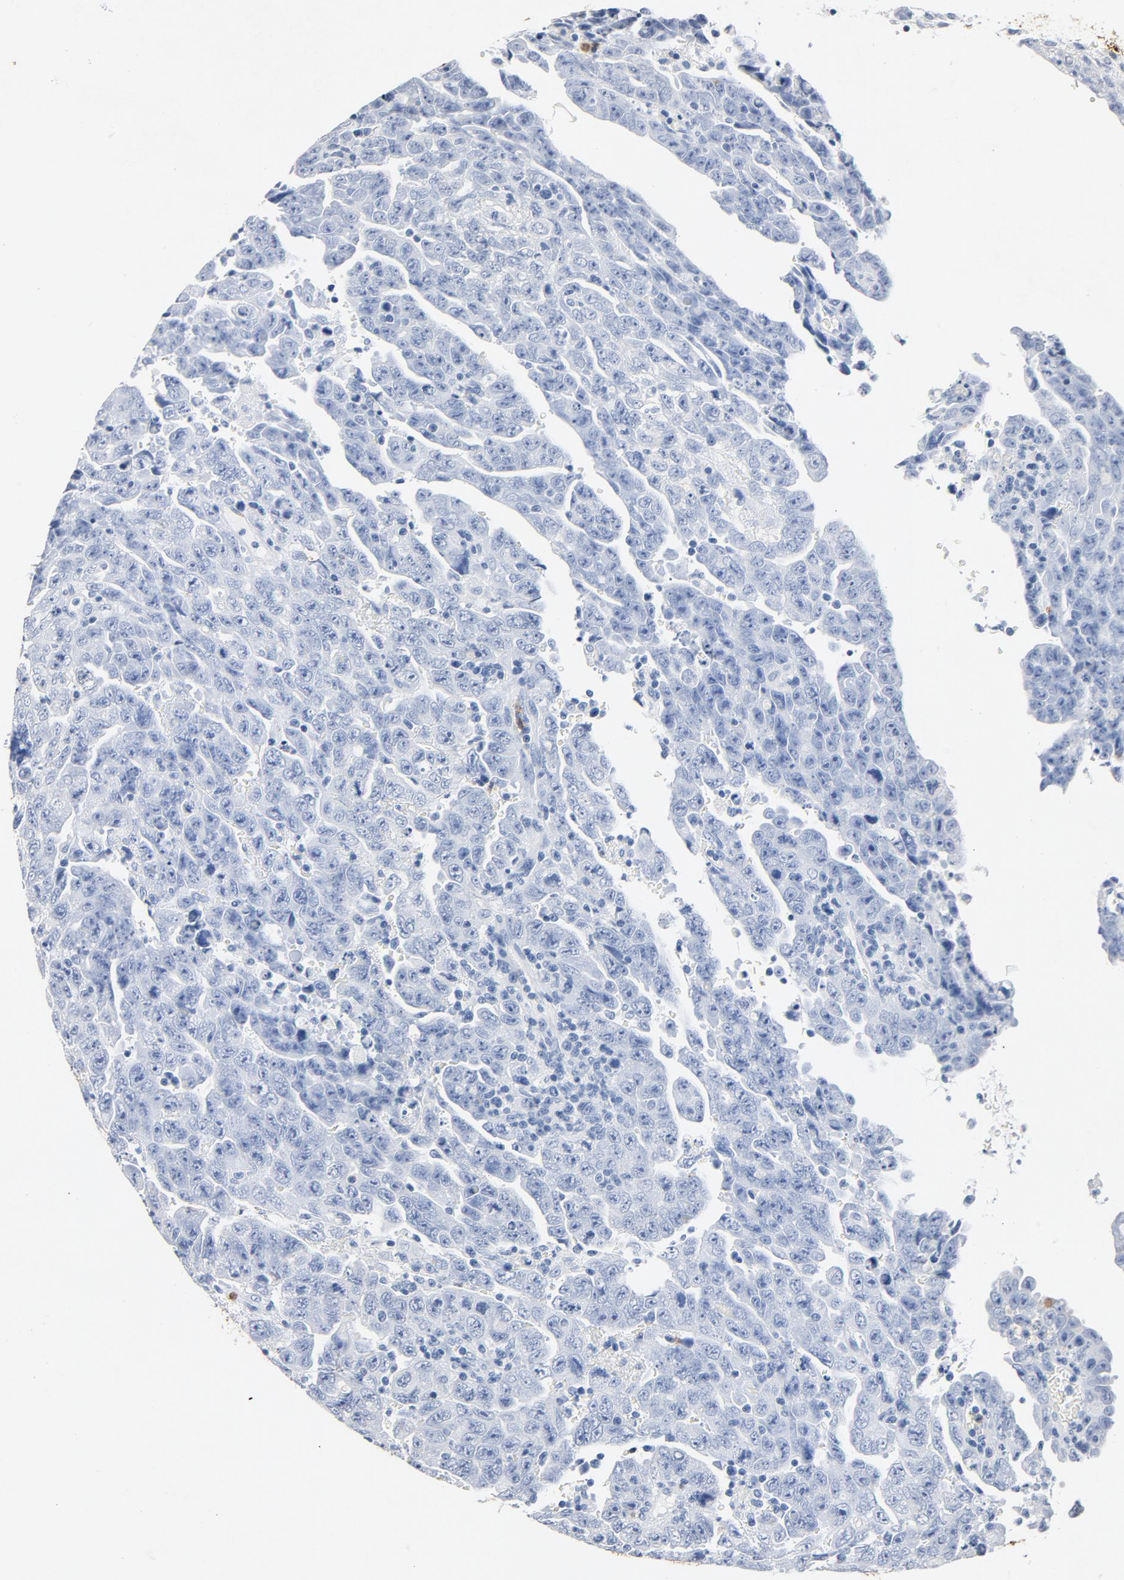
{"staining": {"intensity": "negative", "quantity": "none", "location": "none"}, "tissue": "testis cancer", "cell_type": "Tumor cells", "image_type": "cancer", "snomed": [{"axis": "morphology", "description": "Carcinoma, Embryonal, NOS"}, {"axis": "topography", "description": "Testis"}], "caption": "This is a histopathology image of immunohistochemistry (IHC) staining of testis cancer (embryonal carcinoma), which shows no expression in tumor cells. (DAB (3,3'-diaminobenzidine) immunohistochemistry visualized using brightfield microscopy, high magnification).", "gene": "PTPRB", "patient": {"sex": "male", "age": 28}}